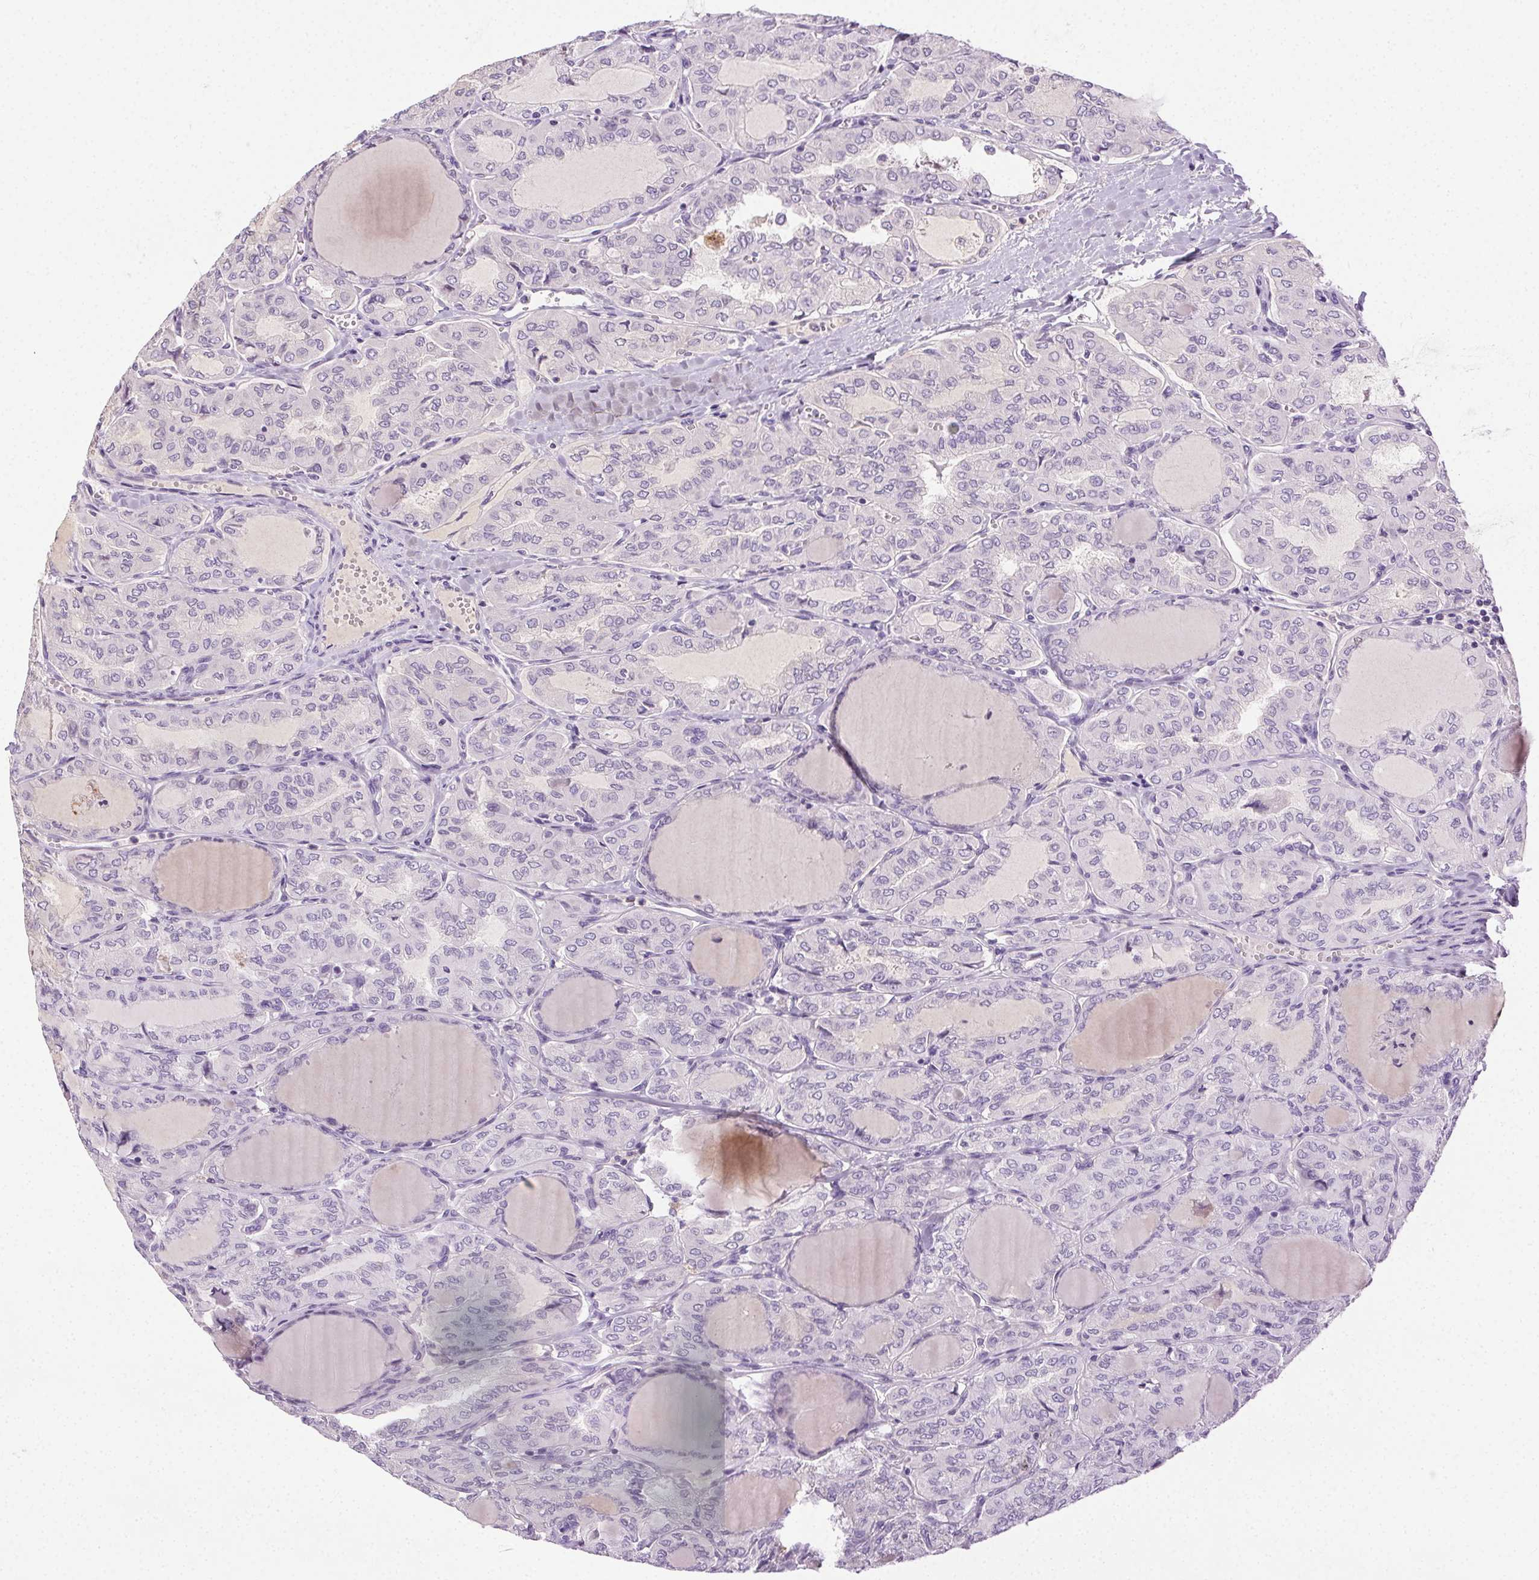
{"staining": {"intensity": "negative", "quantity": "none", "location": "none"}, "tissue": "thyroid cancer", "cell_type": "Tumor cells", "image_type": "cancer", "snomed": [{"axis": "morphology", "description": "Papillary adenocarcinoma, NOS"}, {"axis": "topography", "description": "Thyroid gland"}], "caption": "Thyroid cancer was stained to show a protein in brown. There is no significant staining in tumor cells. (DAB (3,3'-diaminobenzidine) IHC visualized using brightfield microscopy, high magnification).", "gene": "BPIFB2", "patient": {"sex": "male", "age": 20}}